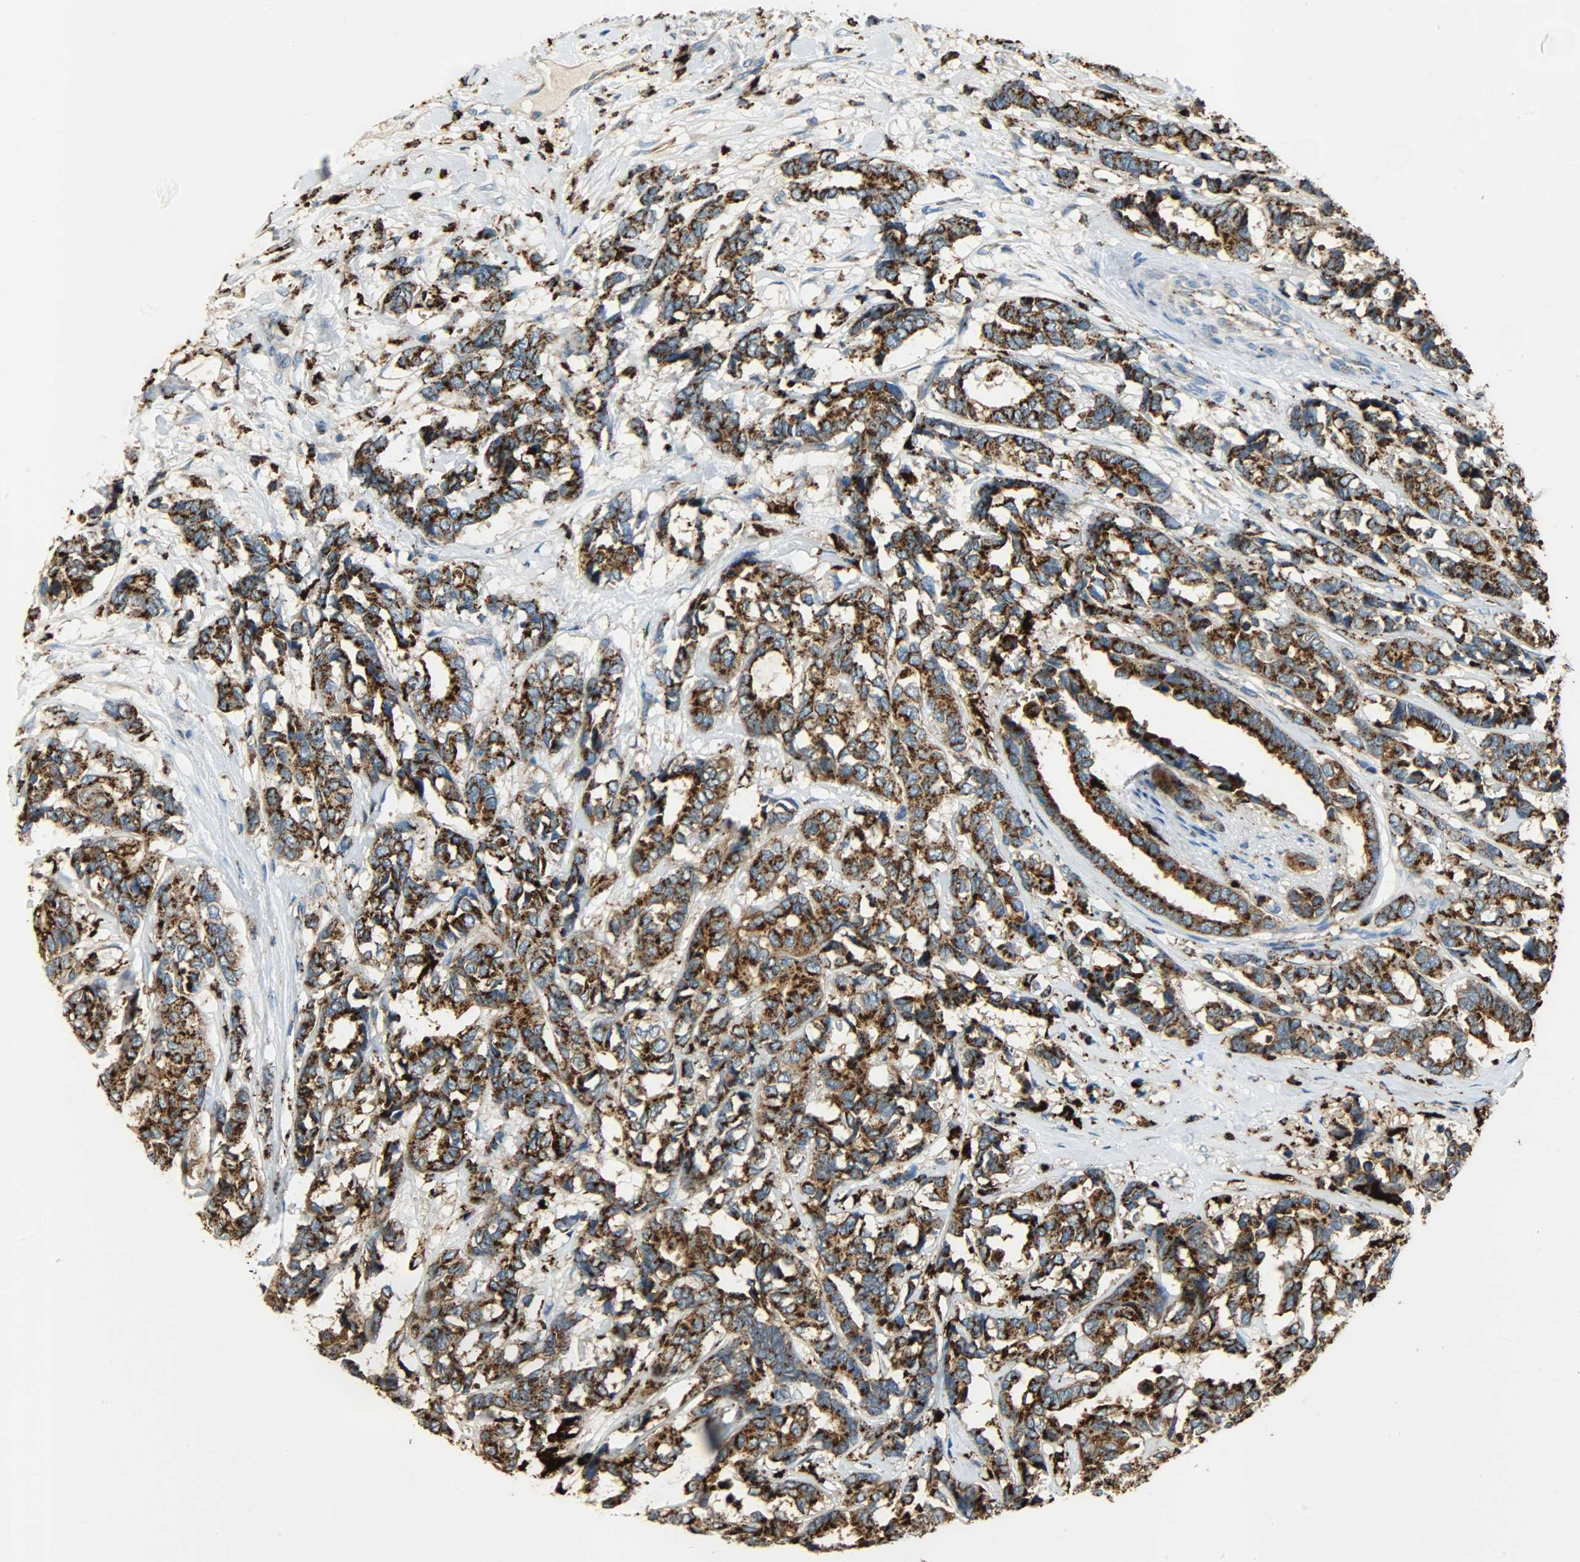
{"staining": {"intensity": "strong", "quantity": ">75%", "location": "cytoplasmic/membranous"}, "tissue": "breast cancer", "cell_type": "Tumor cells", "image_type": "cancer", "snomed": [{"axis": "morphology", "description": "Duct carcinoma"}, {"axis": "topography", "description": "Breast"}], "caption": "Strong cytoplasmic/membranous protein staining is present in approximately >75% of tumor cells in breast cancer.", "gene": "ASAH1", "patient": {"sex": "female", "age": 87}}